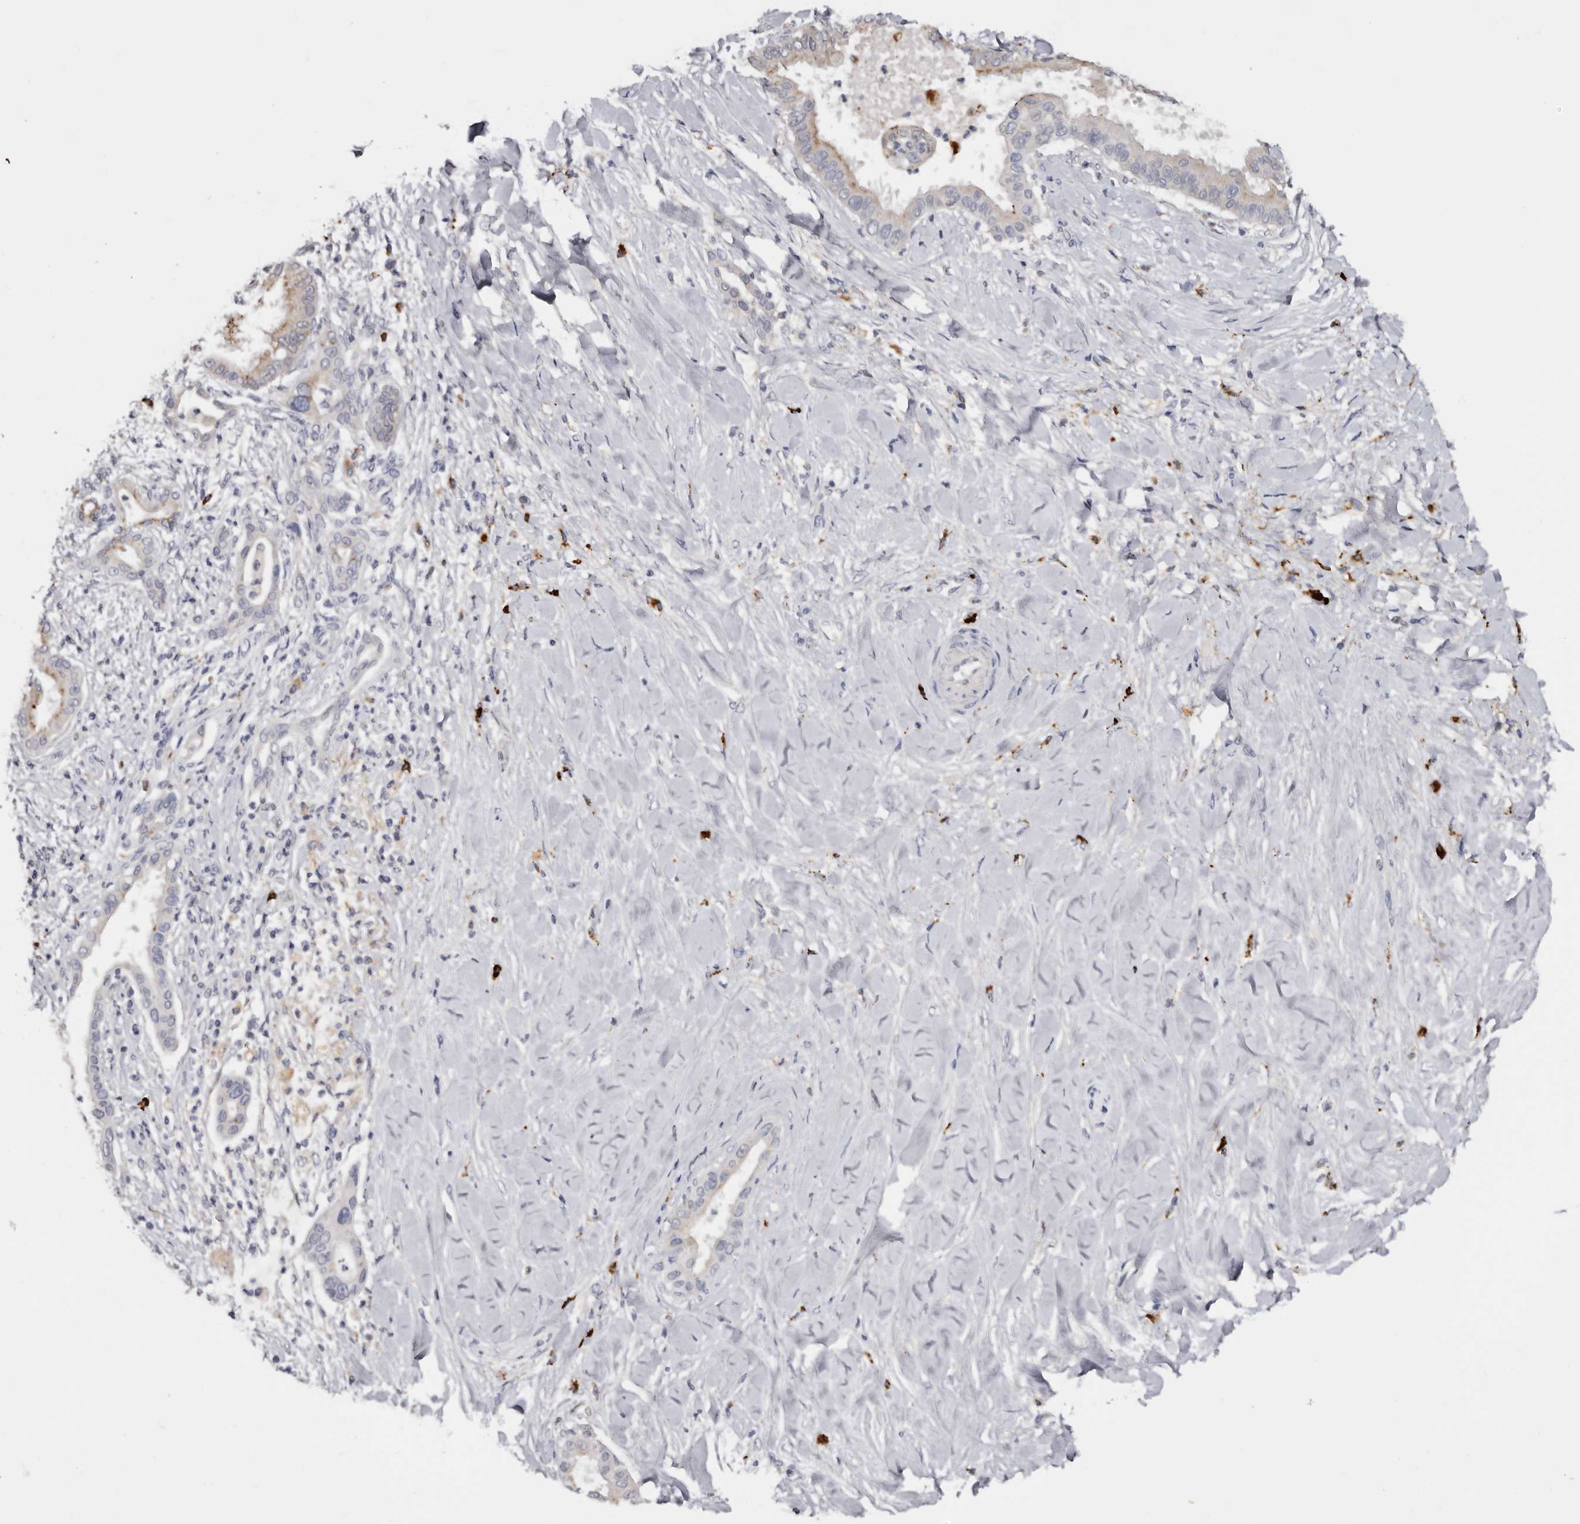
{"staining": {"intensity": "moderate", "quantity": "25%-75%", "location": "cytoplasmic/membranous"}, "tissue": "liver cancer", "cell_type": "Tumor cells", "image_type": "cancer", "snomed": [{"axis": "morphology", "description": "Cholangiocarcinoma"}, {"axis": "topography", "description": "Liver"}], "caption": "A medium amount of moderate cytoplasmic/membranous staining is identified in approximately 25%-75% of tumor cells in liver cancer tissue.", "gene": "DAP", "patient": {"sex": "female", "age": 54}}